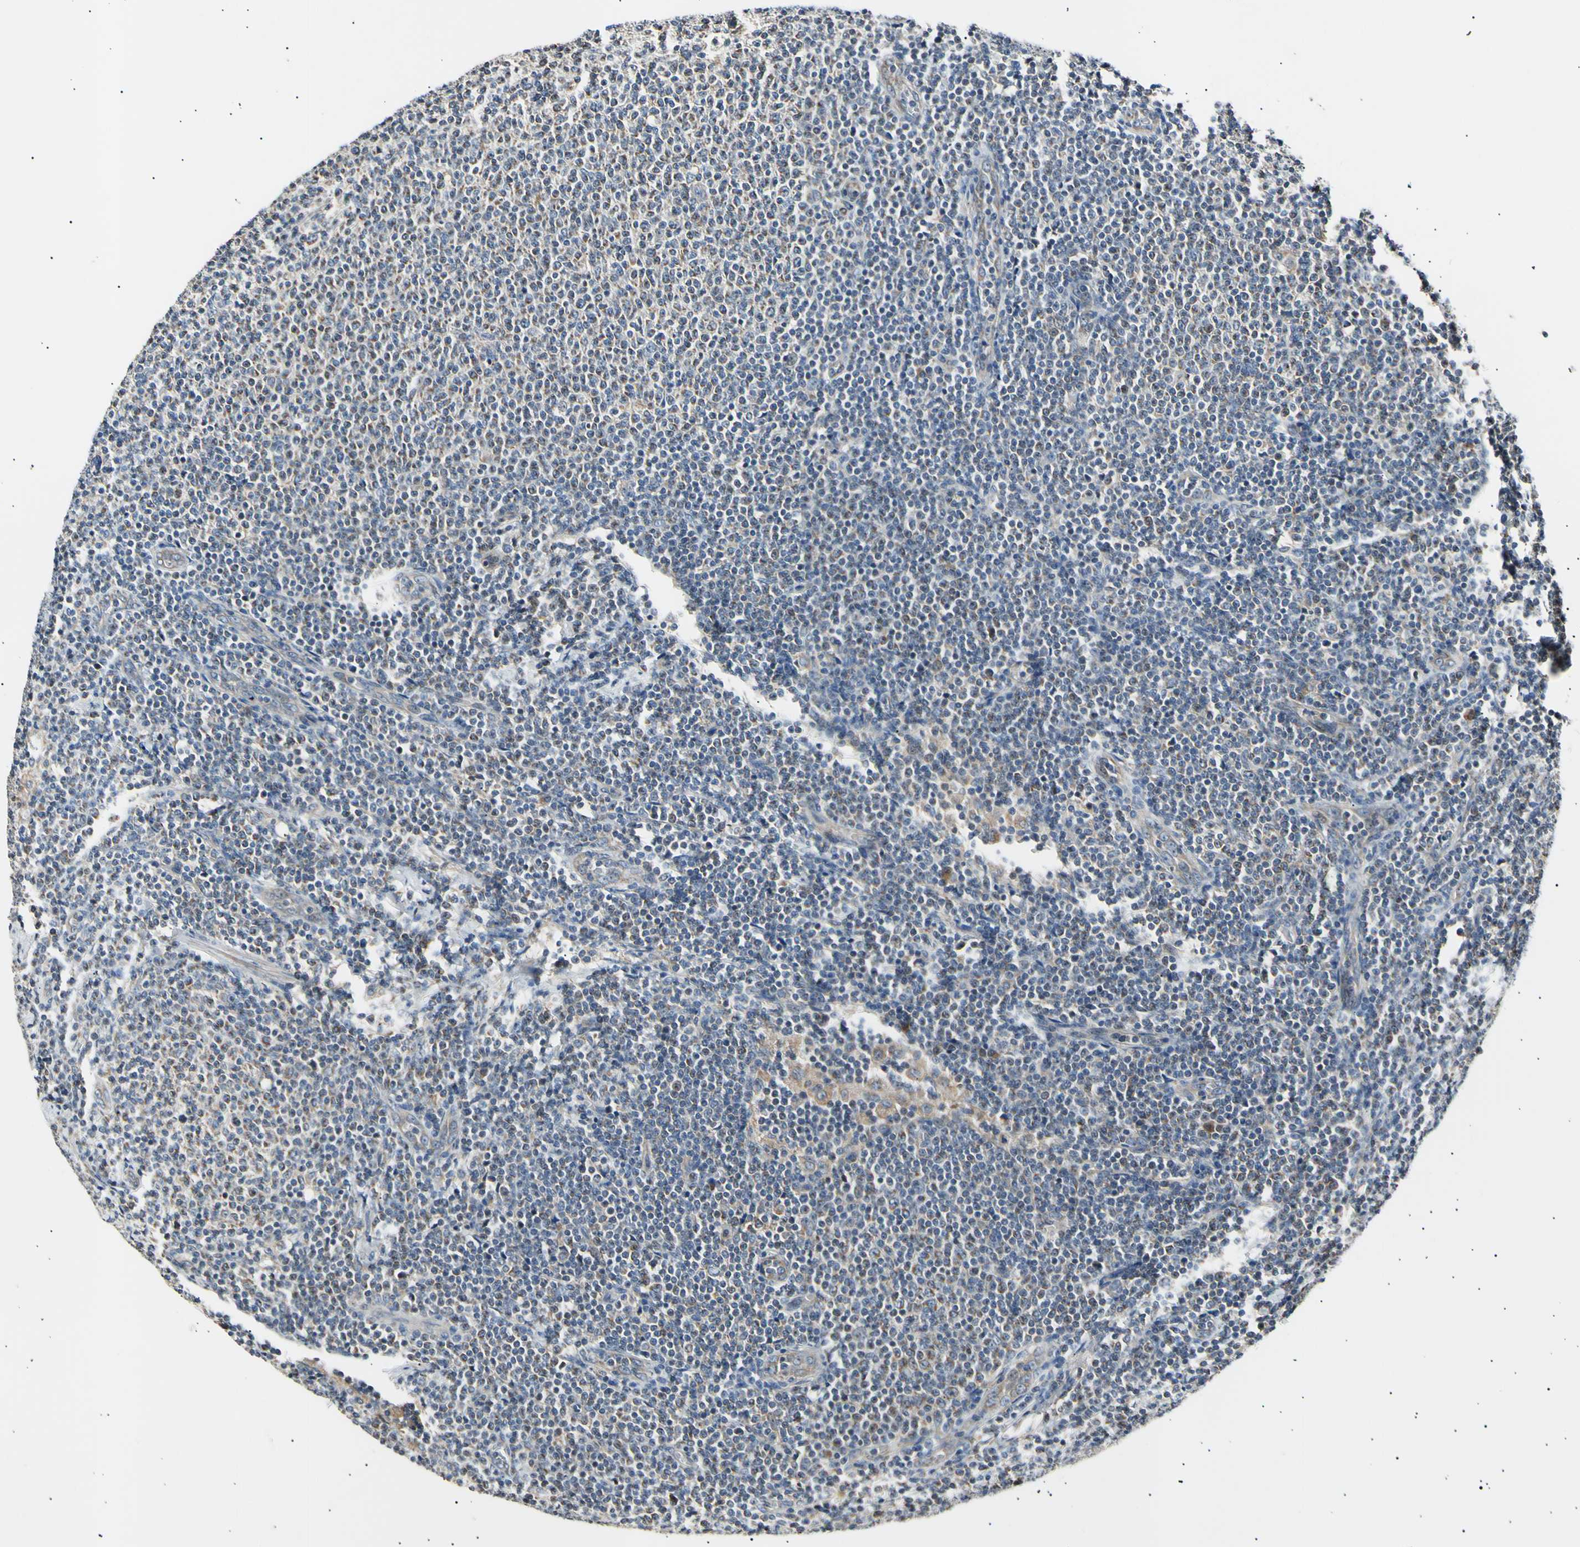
{"staining": {"intensity": "weak", "quantity": ">75%", "location": "cytoplasmic/membranous"}, "tissue": "lymphoma", "cell_type": "Tumor cells", "image_type": "cancer", "snomed": [{"axis": "morphology", "description": "Malignant lymphoma, non-Hodgkin's type, Low grade"}, {"axis": "topography", "description": "Lymph node"}], "caption": "This photomicrograph exhibits low-grade malignant lymphoma, non-Hodgkin's type stained with IHC to label a protein in brown. The cytoplasmic/membranous of tumor cells show weak positivity for the protein. Nuclei are counter-stained blue.", "gene": "ITGA6", "patient": {"sex": "male", "age": 66}}